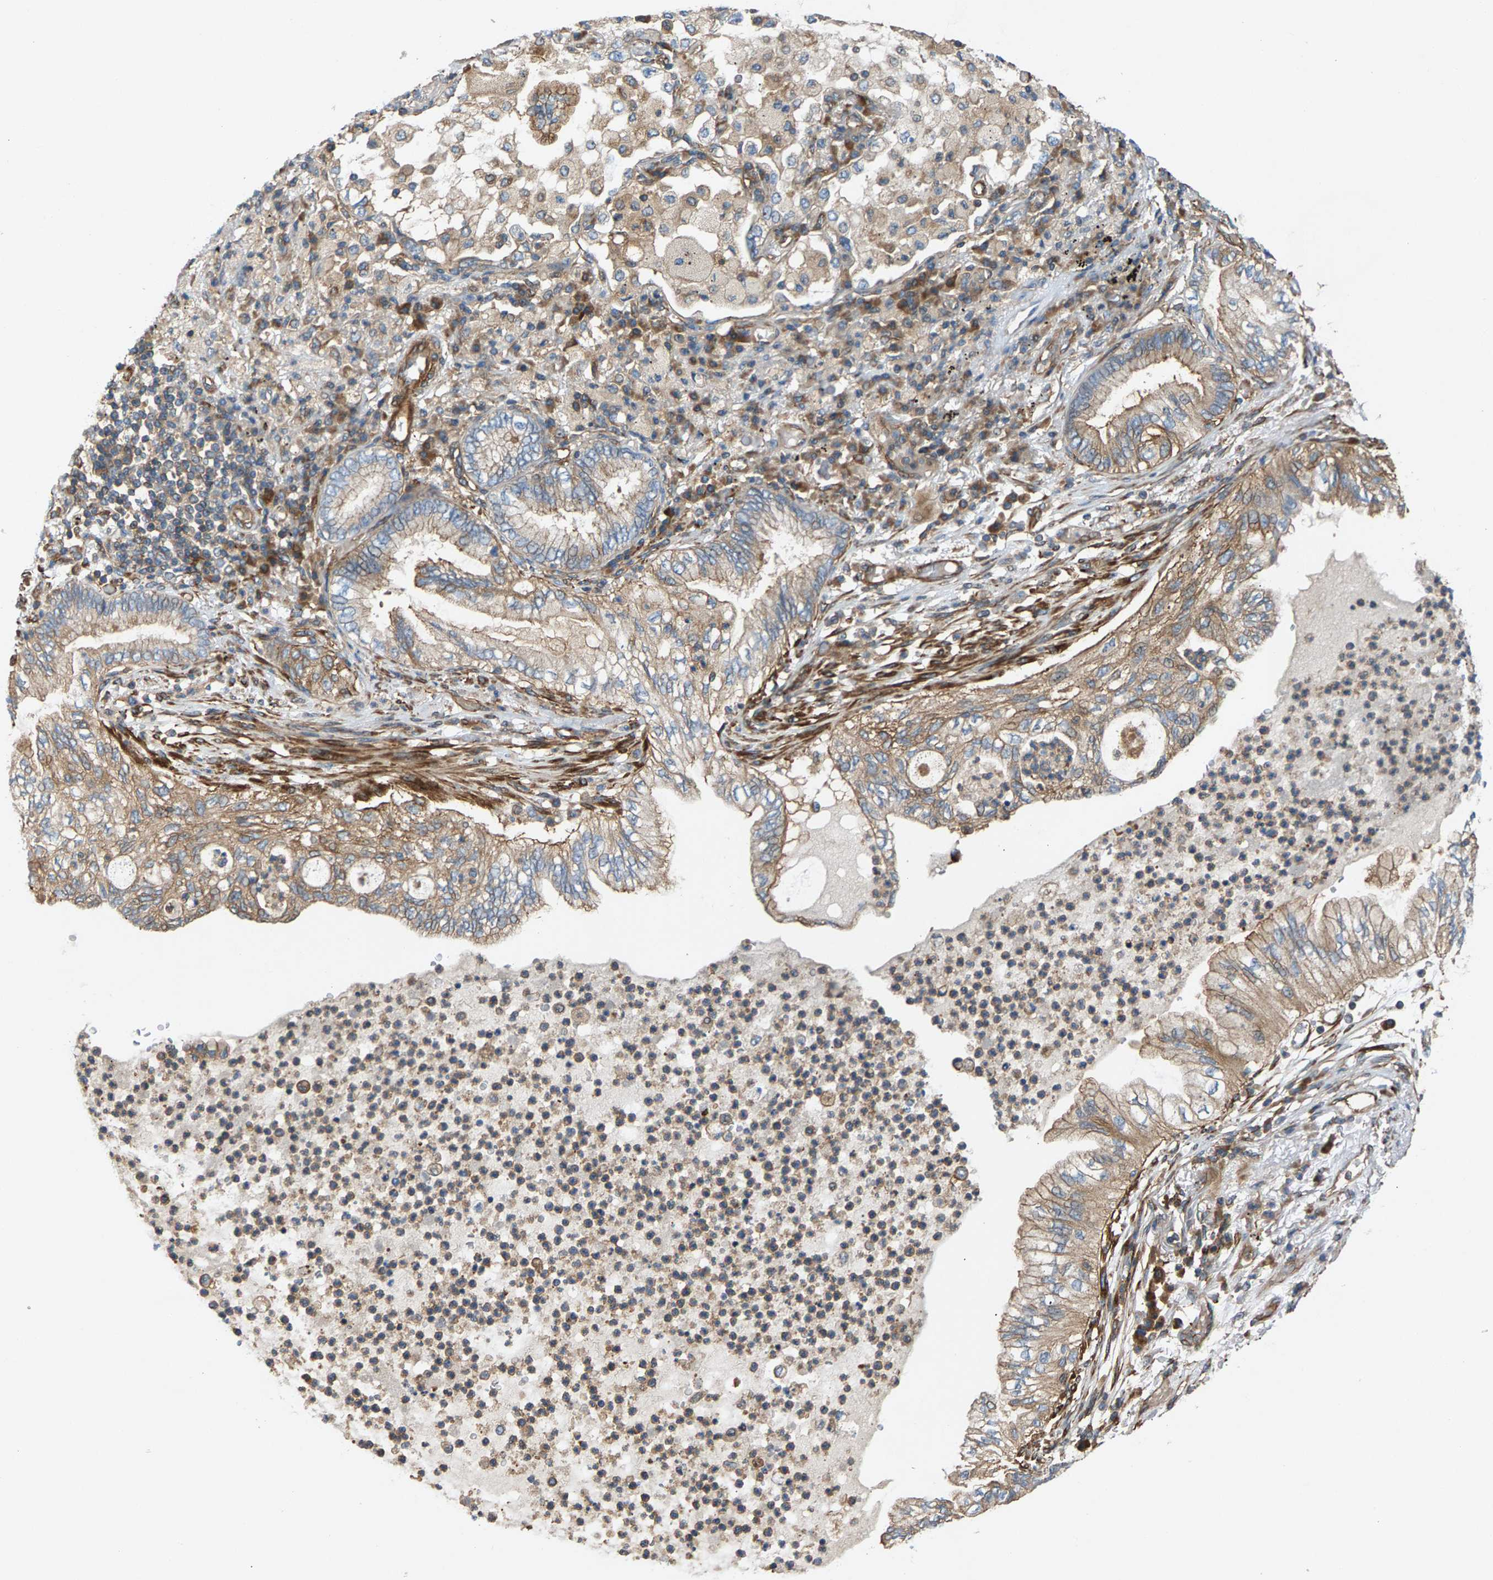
{"staining": {"intensity": "moderate", "quantity": ">75%", "location": "cytoplasmic/membranous"}, "tissue": "lung cancer", "cell_type": "Tumor cells", "image_type": "cancer", "snomed": [{"axis": "morphology", "description": "Normal tissue, NOS"}, {"axis": "morphology", "description": "Adenocarcinoma, NOS"}, {"axis": "topography", "description": "Bronchus"}, {"axis": "topography", "description": "Lung"}], "caption": "DAB immunohistochemical staining of human lung cancer (adenocarcinoma) shows moderate cytoplasmic/membranous protein expression in about >75% of tumor cells. The staining was performed using DAB (3,3'-diaminobenzidine), with brown indicating positive protein expression. Nuclei are stained blue with hematoxylin.", "gene": "PDCL", "patient": {"sex": "female", "age": 70}}